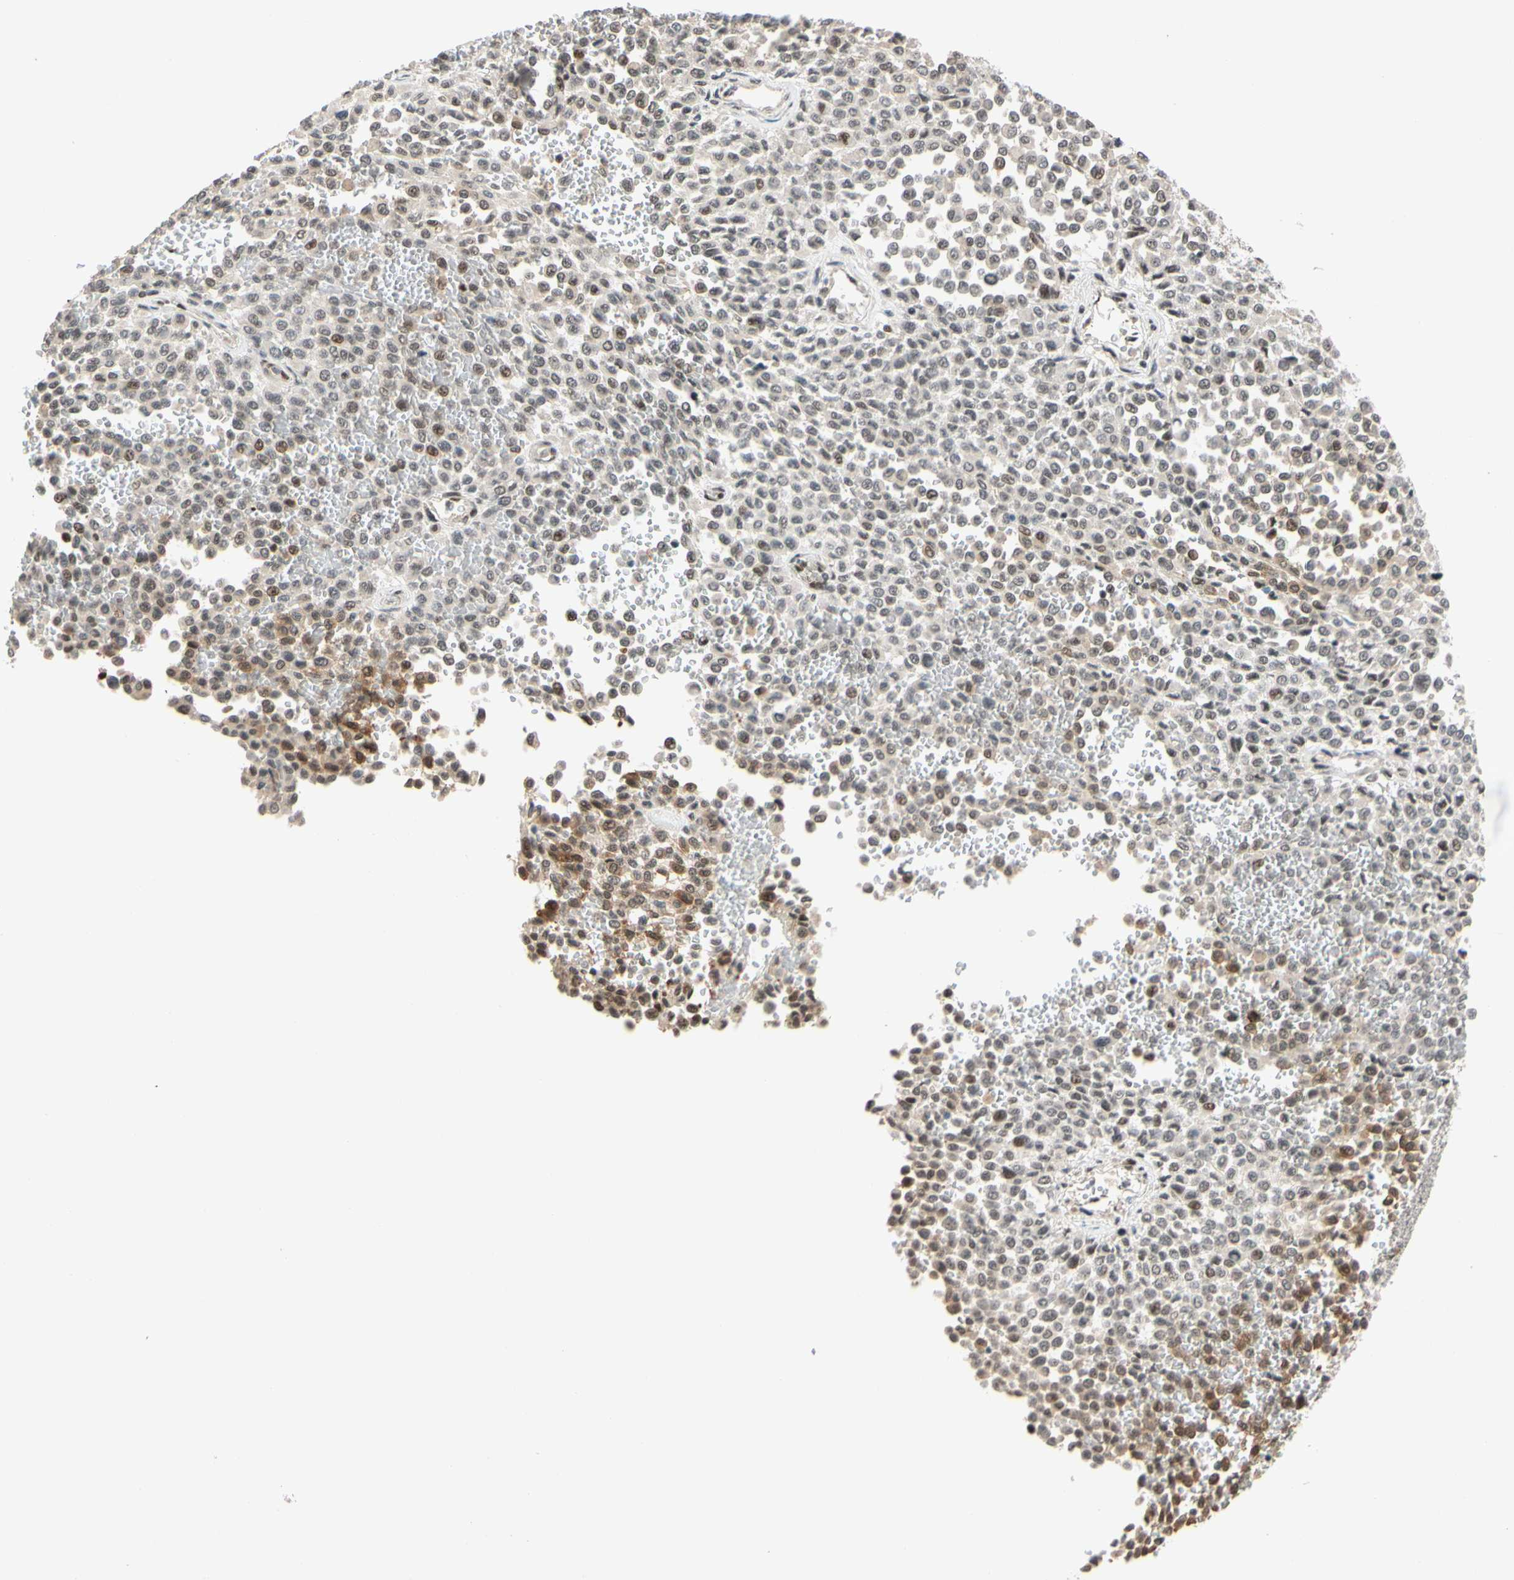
{"staining": {"intensity": "weak", "quantity": "25%-75%", "location": "cytoplasmic/membranous,nuclear"}, "tissue": "melanoma", "cell_type": "Tumor cells", "image_type": "cancer", "snomed": [{"axis": "morphology", "description": "Malignant melanoma, Metastatic site"}, {"axis": "topography", "description": "Pancreas"}], "caption": "Immunohistochemistry (IHC) (DAB (3,3'-diaminobenzidine)) staining of melanoma demonstrates weak cytoplasmic/membranous and nuclear protein positivity in approximately 25%-75% of tumor cells.", "gene": "TAF4", "patient": {"sex": "female", "age": 30}}